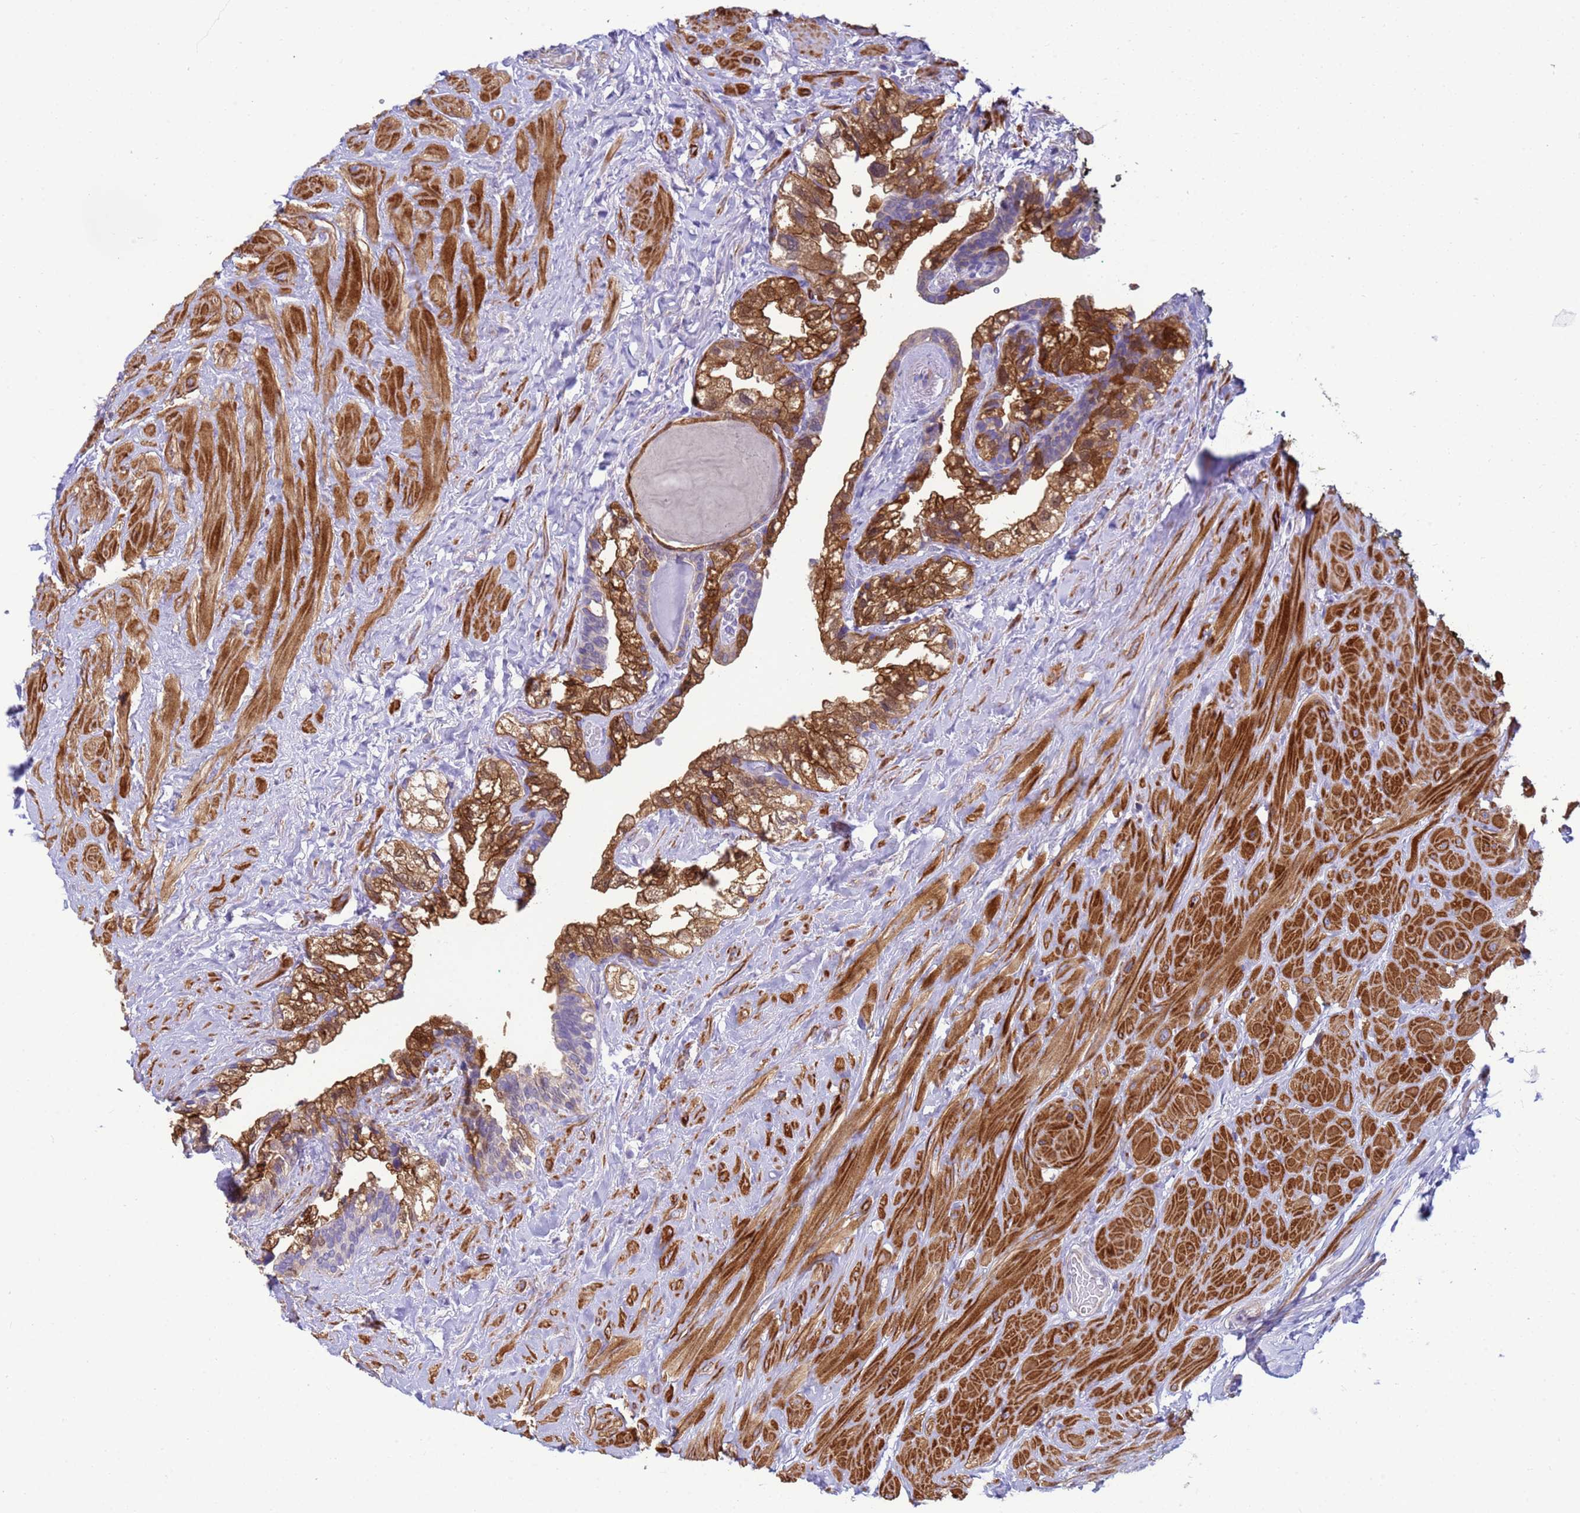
{"staining": {"intensity": "strong", "quantity": "25%-75%", "location": "cytoplasmic/membranous,nuclear"}, "tissue": "seminal vesicle", "cell_type": "Glandular cells", "image_type": "normal", "snomed": [{"axis": "morphology", "description": "Normal tissue, NOS"}, {"axis": "topography", "description": "Seminal veicle"}, {"axis": "topography", "description": "Peripheral nerve tissue"}], "caption": "Protein expression analysis of normal seminal vesicle exhibits strong cytoplasmic/membranous,nuclear staining in about 25%-75% of glandular cells. Immunohistochemistry stains the protein in brown and the nuclei are stained blue.", "gene": "KLHL13", "patient": {"sex": "male", "age": 60}}